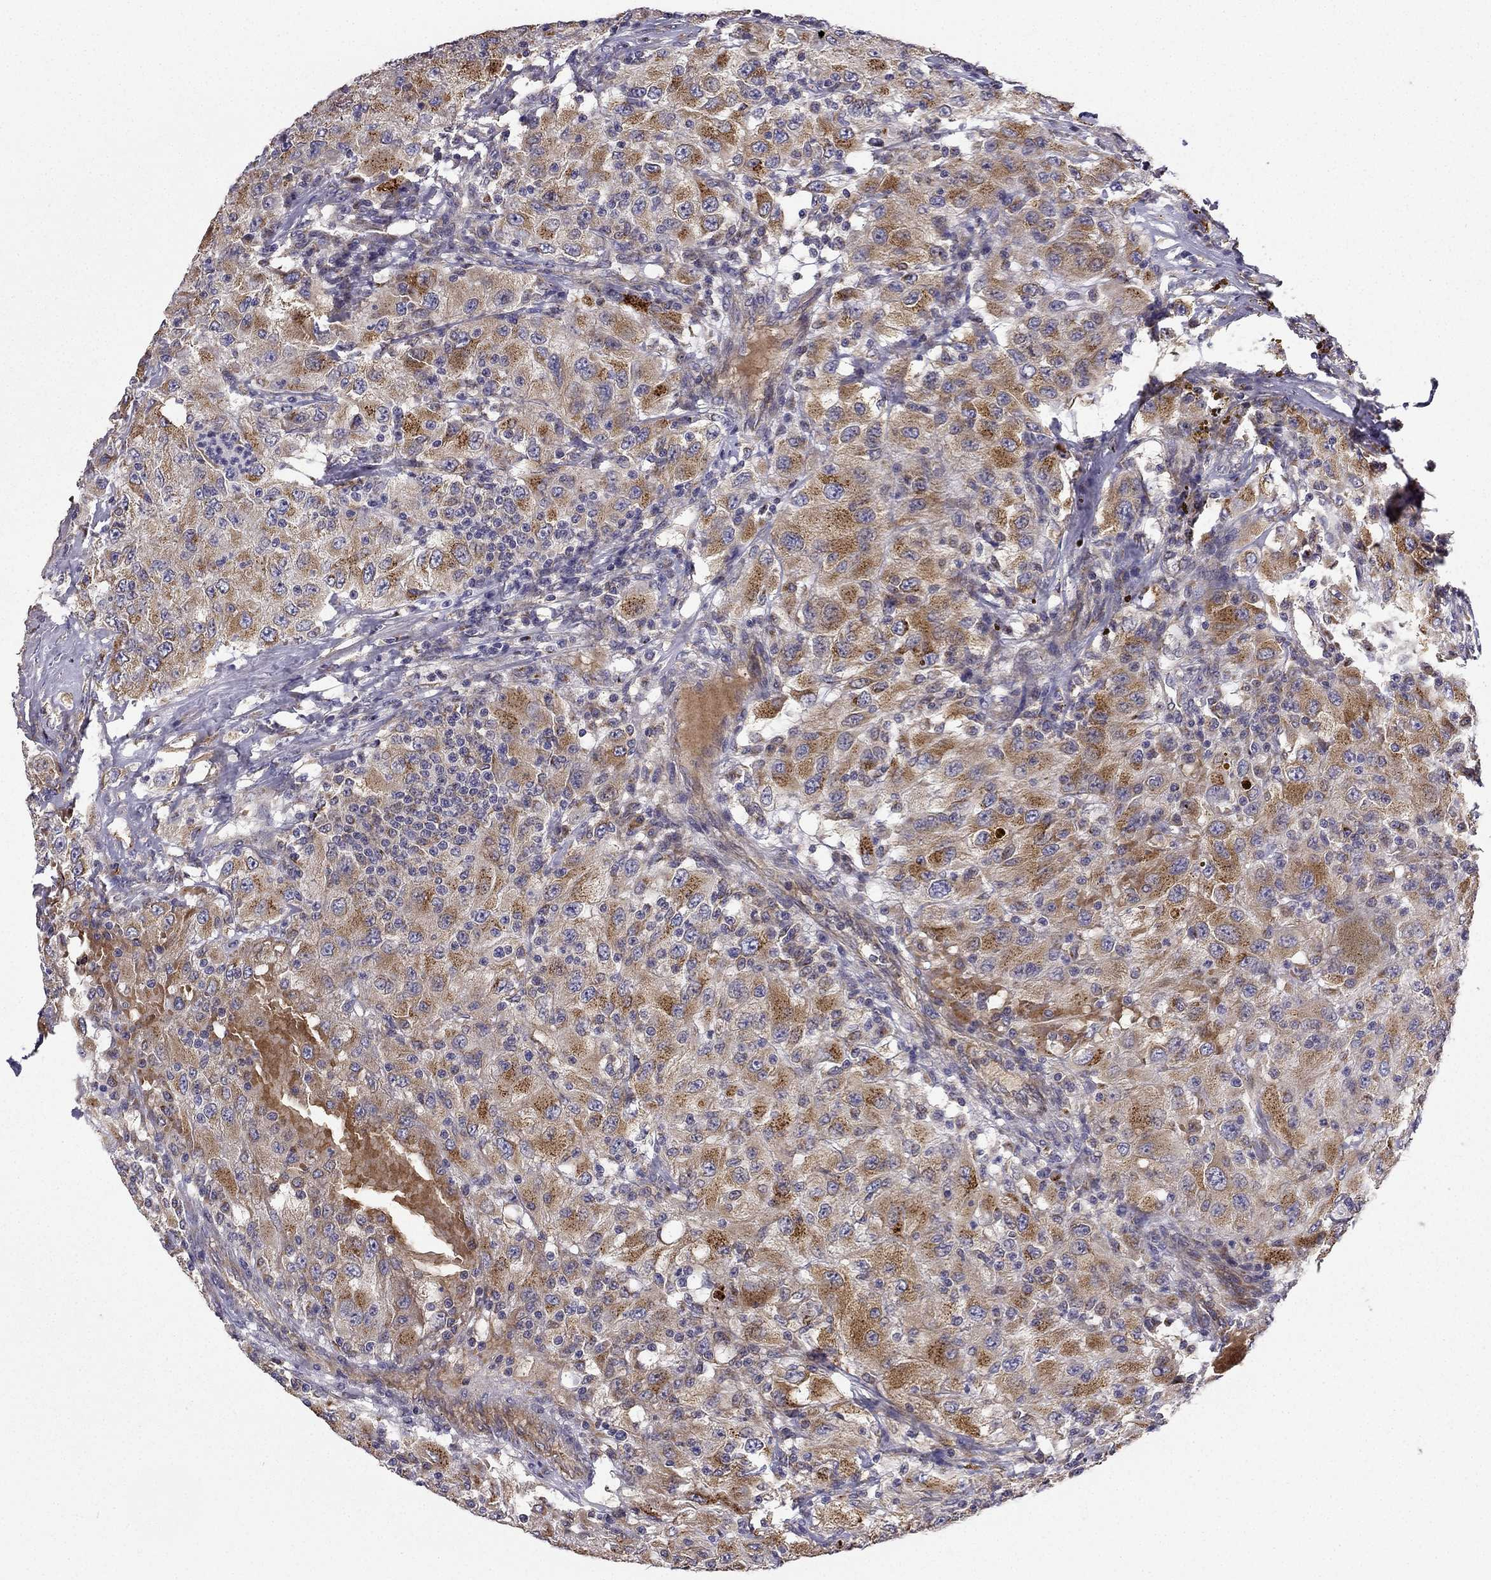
{"staining": {"intensity": "moderate", "quantity": "25%-75%", "location": "cytoplasmic/membranous"}, "tissue": "renal cancer", "cell_type": "Tumor cells", "image_type": "cancer", "snomed": [{"axis": "morphology", "description": "Adenocarcinoma, NOS"}, {"axis": "topography", "description": "Kidney"}], "caption": "DAB immunohistochemical staining of human renal cancer demonstrates moderate cytoplasmic/membranous protein expression in about 25%-75% of tumor cells.", "gene": "B4GALT7", "patient": {"sex": "female", "age": 67}}